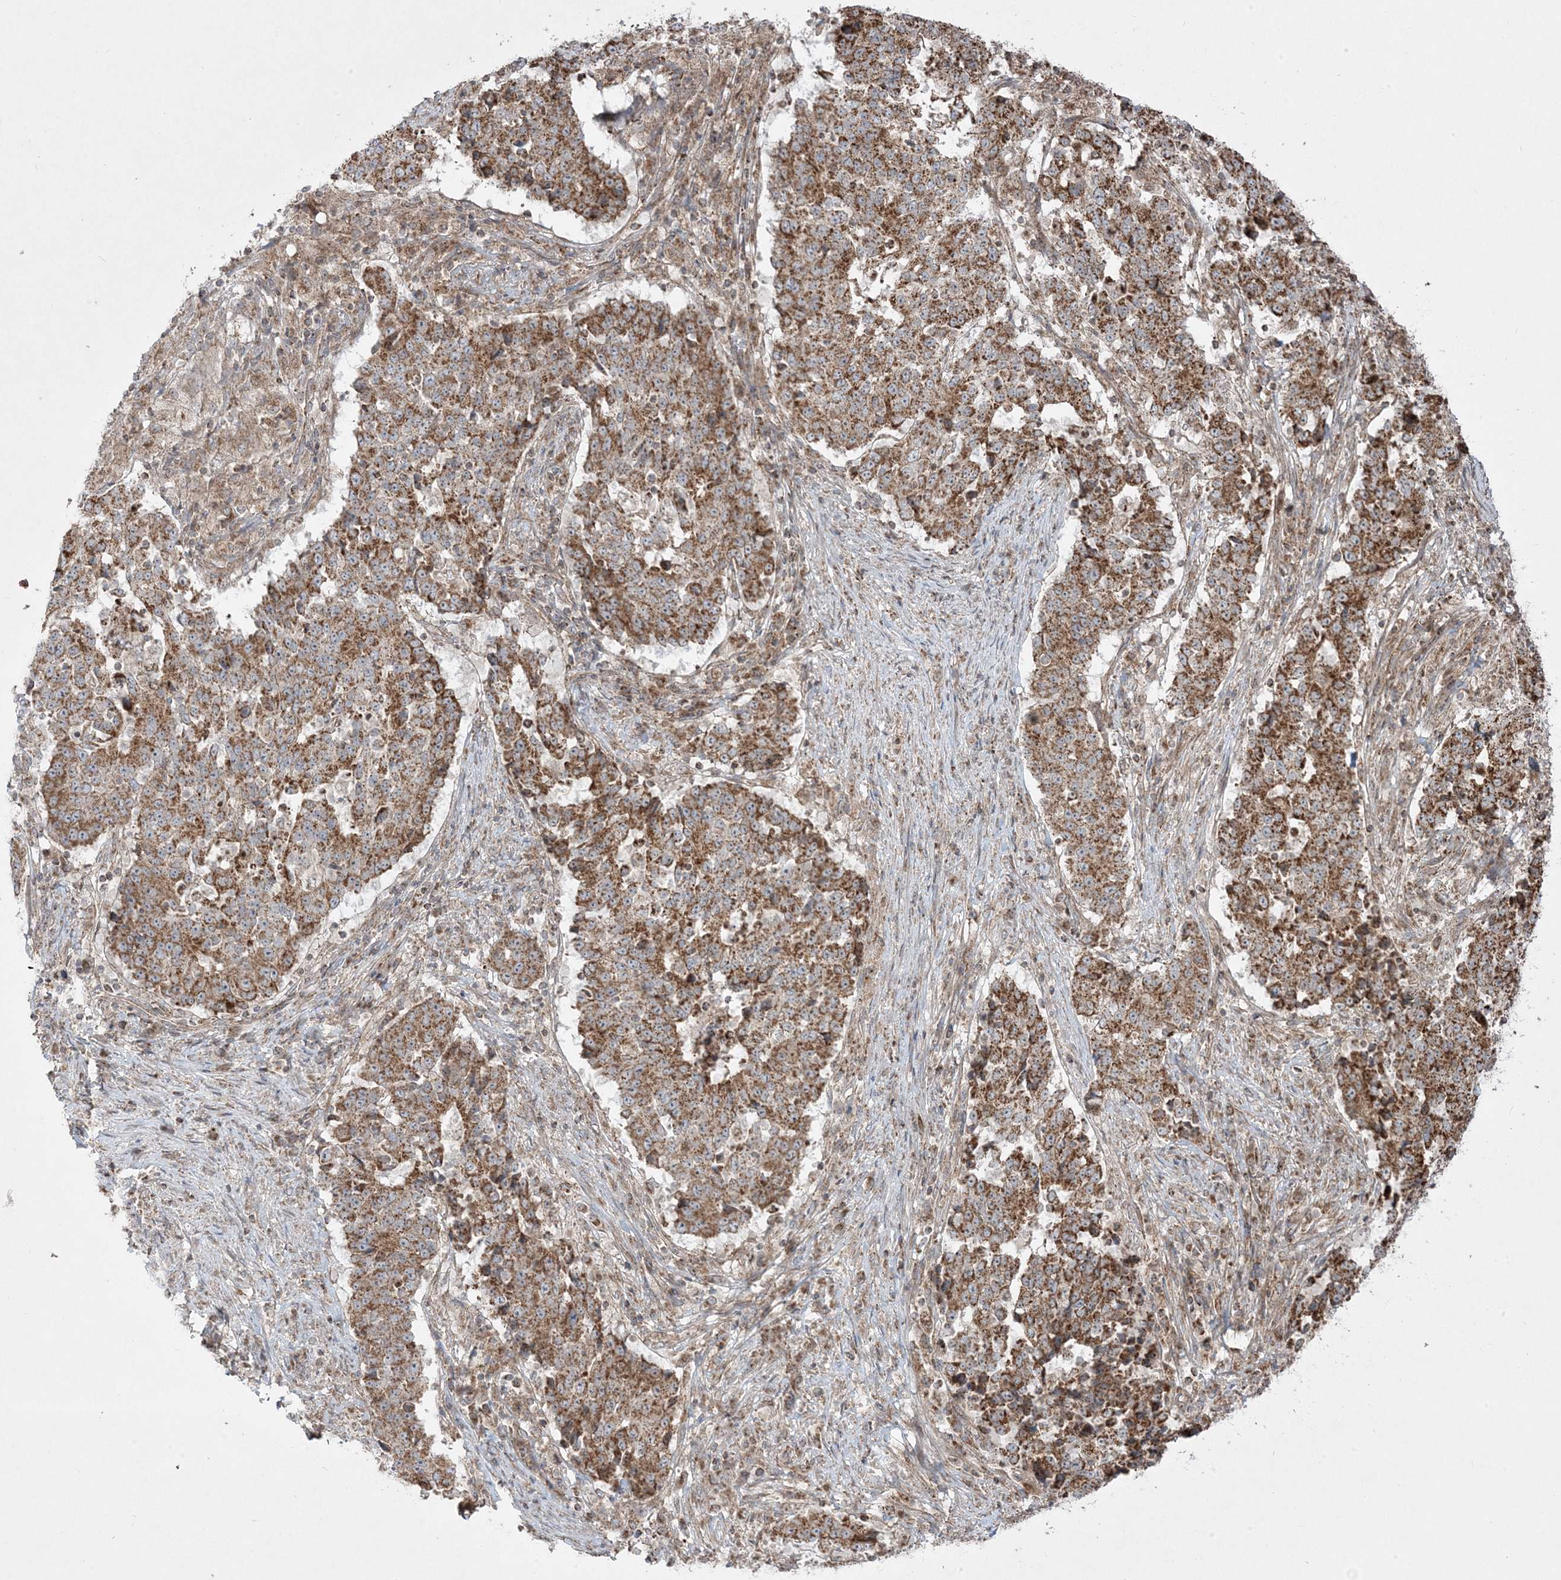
{"staining": {"intensity": "strong", "quantity": ">75%", "location": "cytoplasmic/membranous"}, "tissue": "stomach cancer", "cell_type": "Tumor cells", "image_type": "cancer", "snomed": [{"axis": "morphology", "description": "Adenocarcinoma, NOS"}, {"axis": "topography", "description": "Stomach"}], "caption": "Immunohistochemistry micrograph of neoplastic tissue: adenocarcinoma (stomach) stained using IHC demonstrates high levels of strong protein expression localized specifically in the cytoplasmic/membranous of tumor cells, appearing as a cytoplasmic/membranous brown color.", "gene": "CLUAP1", "patient": {"sex": "male", "age": 59}}